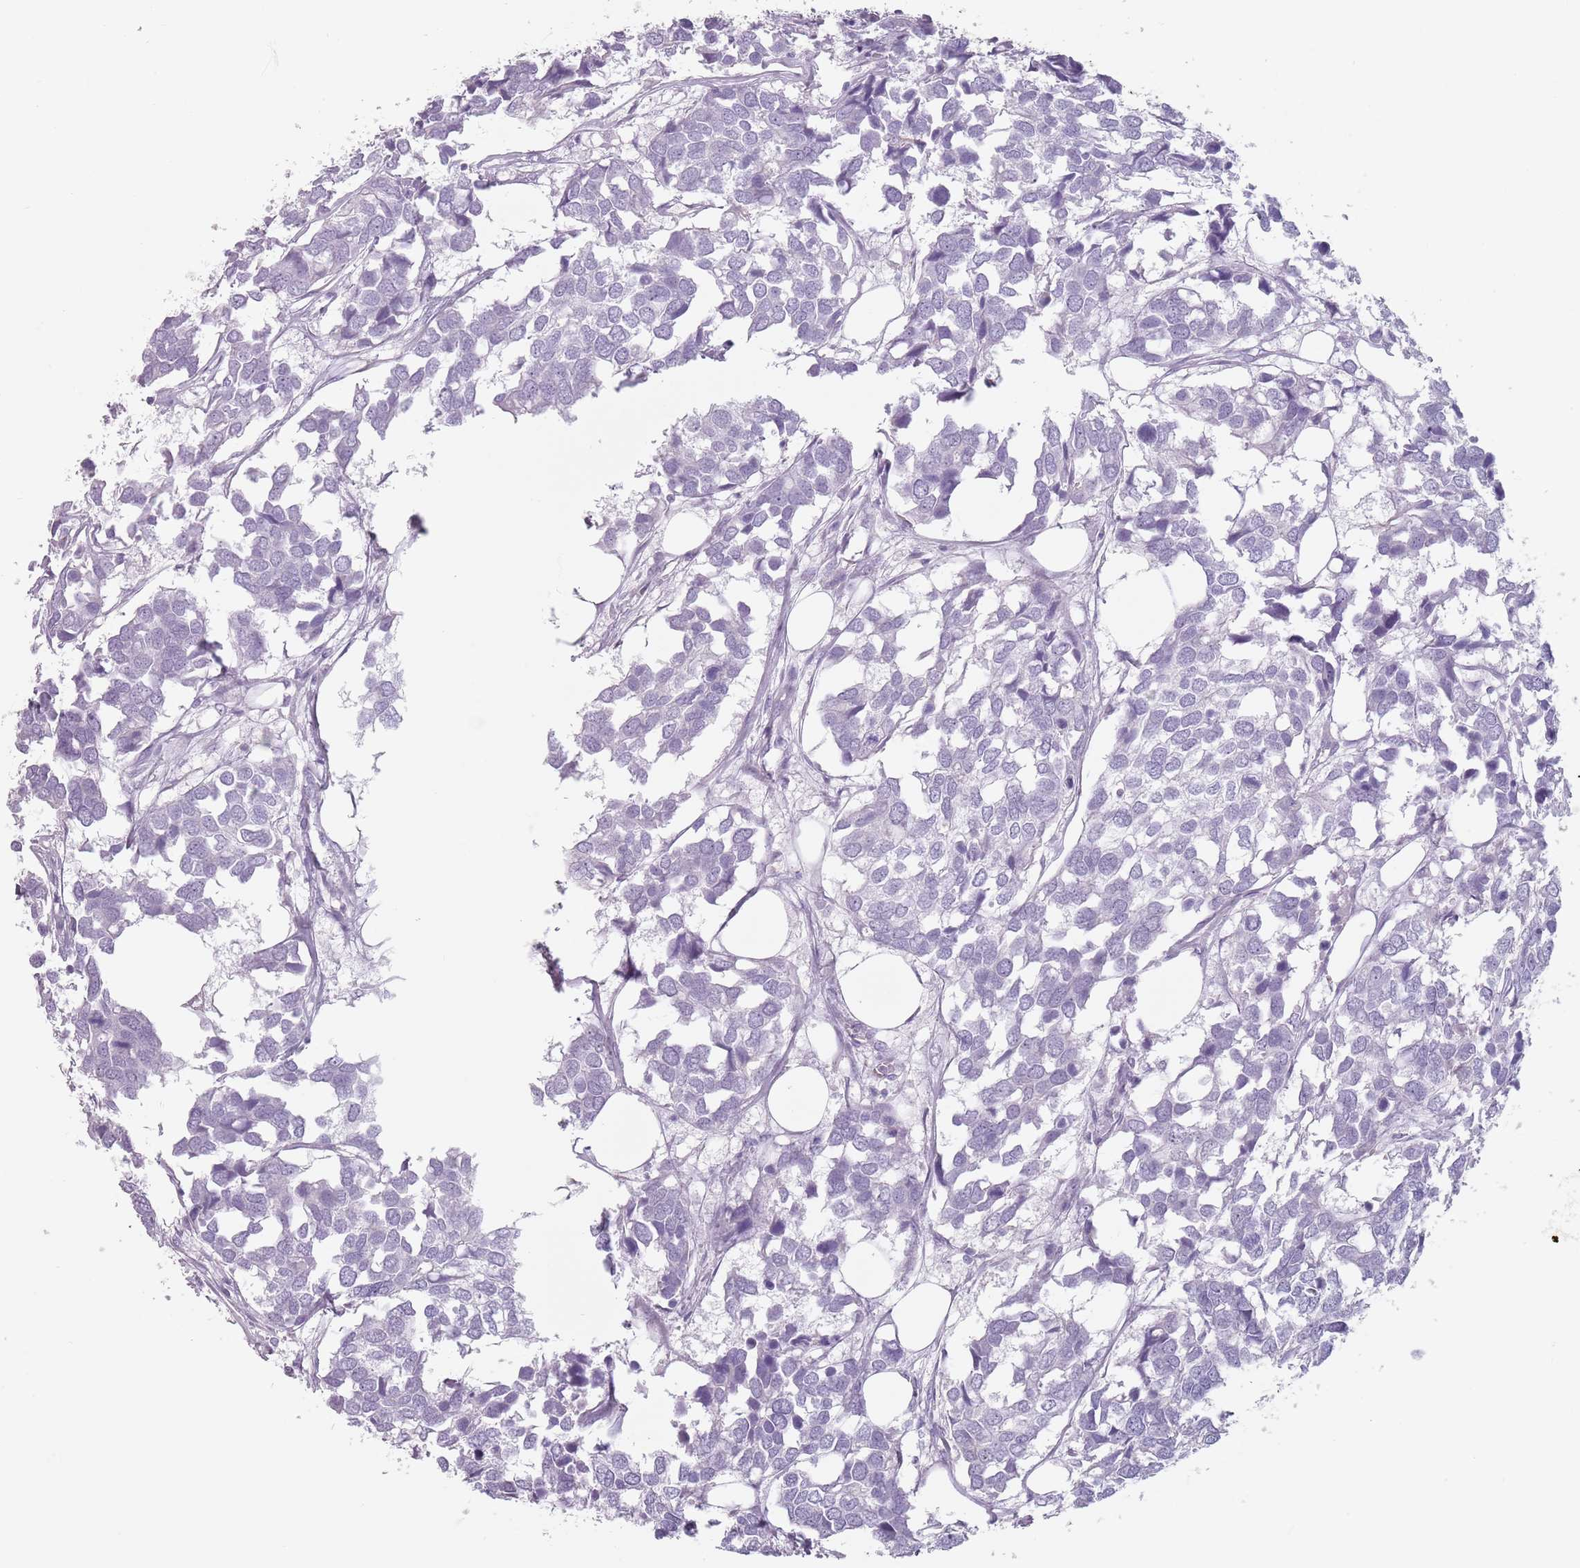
{"staining": {"intensity": "negative", "quantity": "none", "location": "none"}, "tissue": "breast cancer", "cell_type": "Tumor cells", "image_type": "cancer", "snomed": [{"axis": "morphology", "description": "Duct carcinoma"}, {"axis": "topography", "description": "Breast"}], "caption": "An immunohistochemistry (IHC) histopathology image of infiltrating ductal carcinoma (breast) is shown. There is no staining in tumor cells of infiltrating ductal carcinoma (breast).", "gene": "ZNF584", "patient": {"sex": "female", "age": 83}}